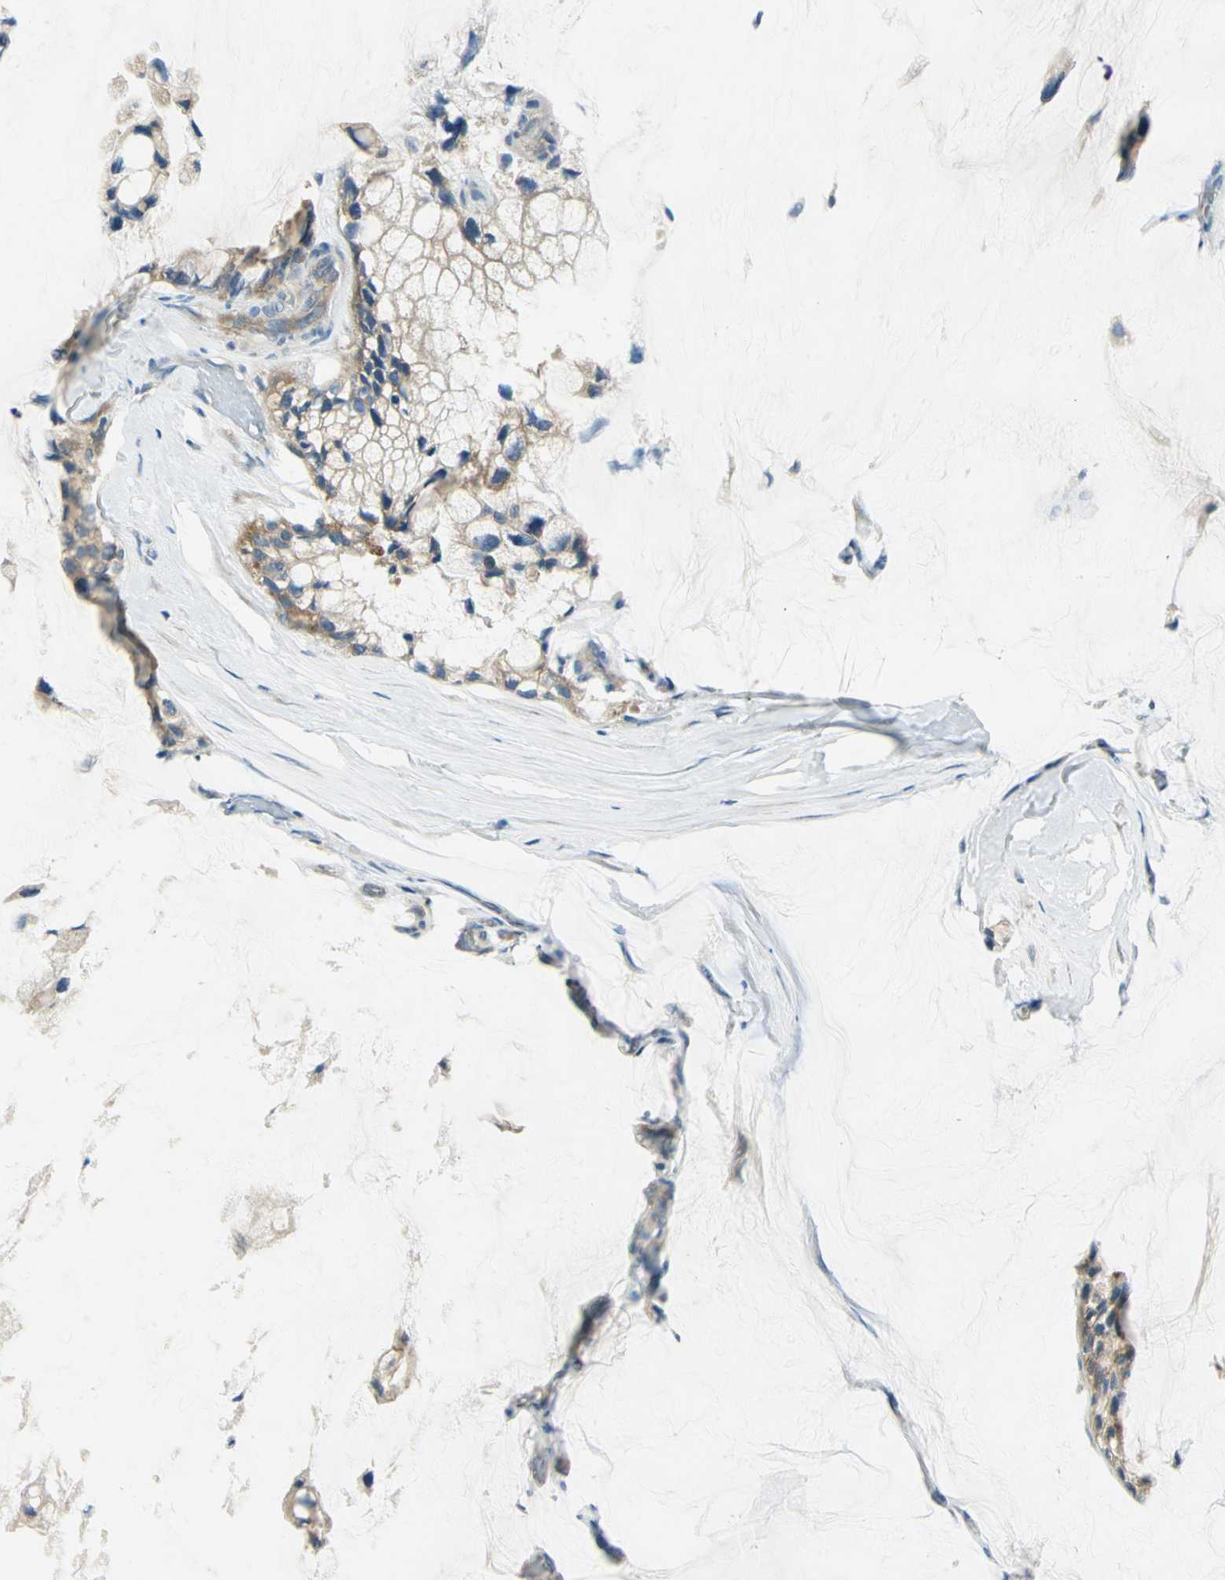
{"staining": {"intensity": "moderate", "quantity": "25%-75%", "location": "cytoplasmic/membranous"}, "tissue": "ovarian cancer", "cell_type": "Tumor cells", "image_type": "cancer", "snomed": [{"axis": "morphology", "description": "Cystadenocarcinoma, mucinous, NOS"}, {"axis": "topography", "description": "Ovary"}], "caption": "IHC (DAB) staining of human ovarian cancer reveals moderate cytoplasmic/membranous protein expression in about 25%-75% of tumor cells.", "gene": "SHC2", "patient": {"sex": "female", "age": 39}}